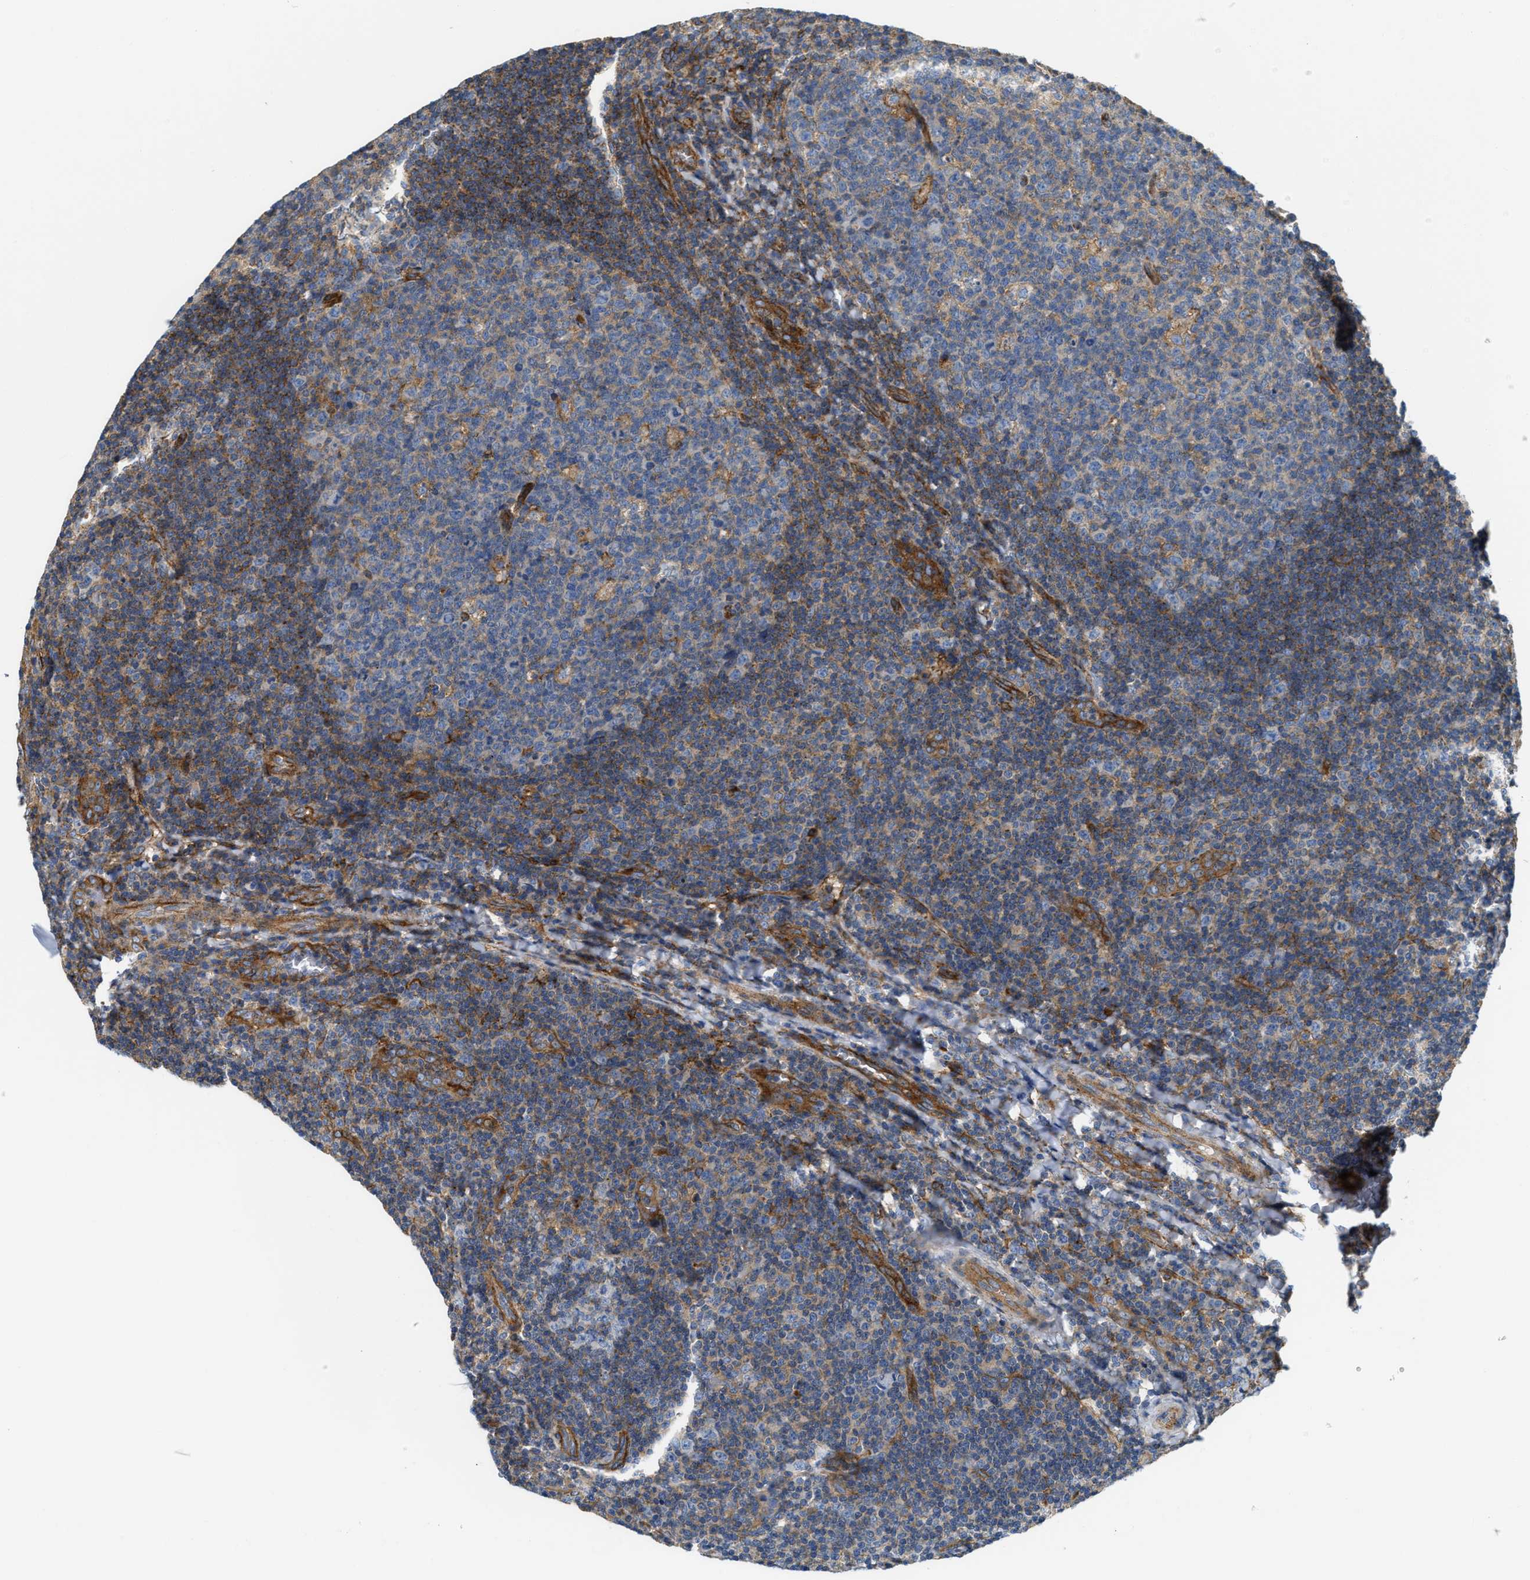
{"staining": {"intensity": "moderate", "quantity": "<25%", "location": "cytoplasmic/membranous"}, "tissue": "tonsil", "cell_type": "Germinal center cells", "image_type": "normal", "snomed": [{"axis": "morphology", "description": "Normal tissue, NOS"}, {"axis": "topography", "description": "Tonsil"}], "caption": "Protein staining shows moderate cytoplasmic/membranous positivity in about <25% of germinal center cells in unremarkable tonsil. The protein is shown in brown color, while the nuclei are stained blue.", "gene": "NSUN7", "patient": {"sex": "male", "age": 17}}